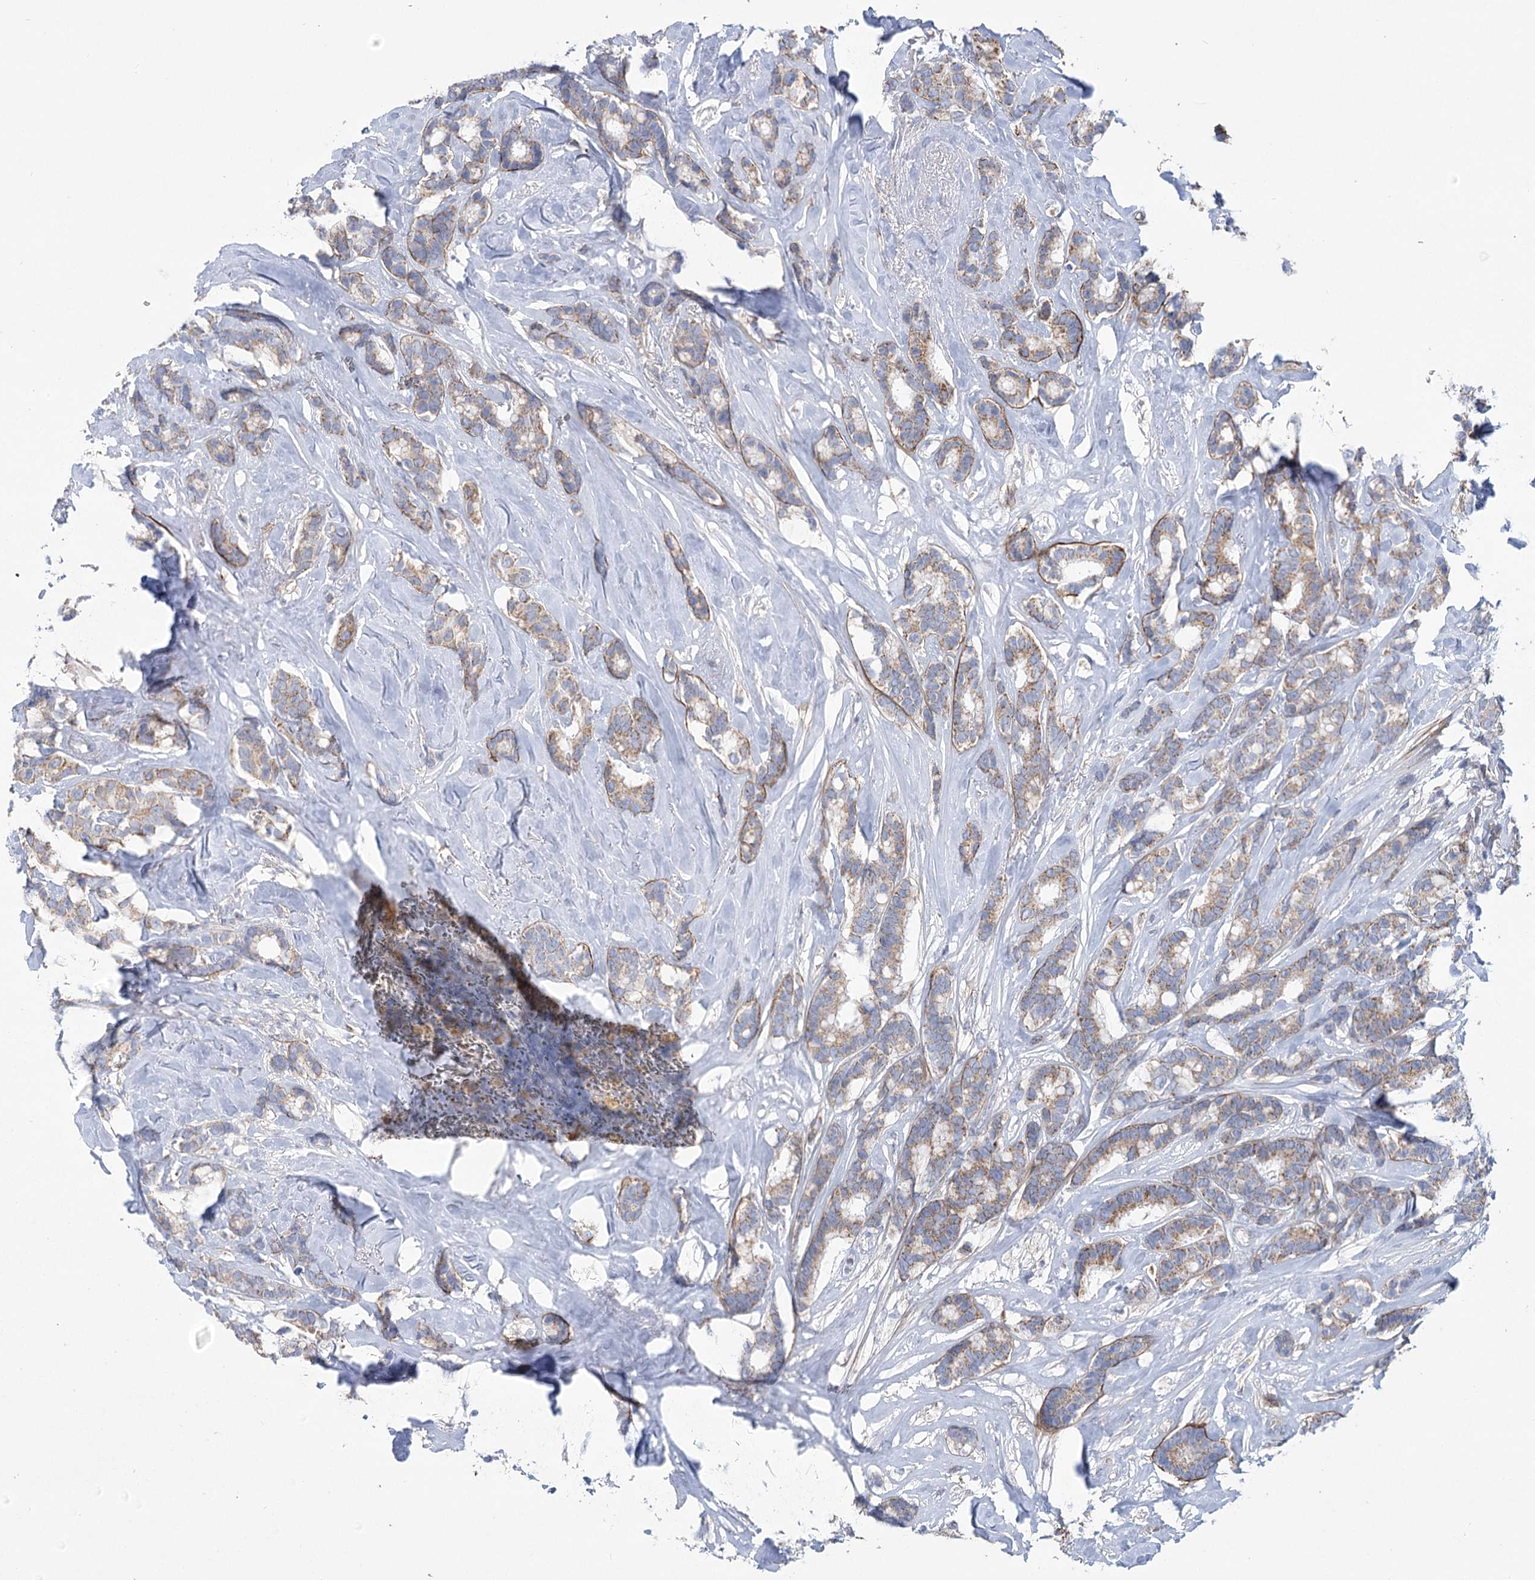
{"staining": {"intensity": "weak", "quantity": ">75%", "location": "cytoplasmic/membranous"}, "tissue": "breast cancer", "cell_type": "Tumor cells", "image_type": "cancer", "snomed": [{"axis": "morphology", "description": "Duct carcinoma"}, {"axis": "topography", "description": "Breast"}], "caption": "The photomicrograph shows staining of intraductal carcinoma (breast), revealing weak cytoplasmic/membranous protein staining (brown color) within tumor cells.", "gene": "SNX7", "patient": {"sex": "female", "age": 87}}